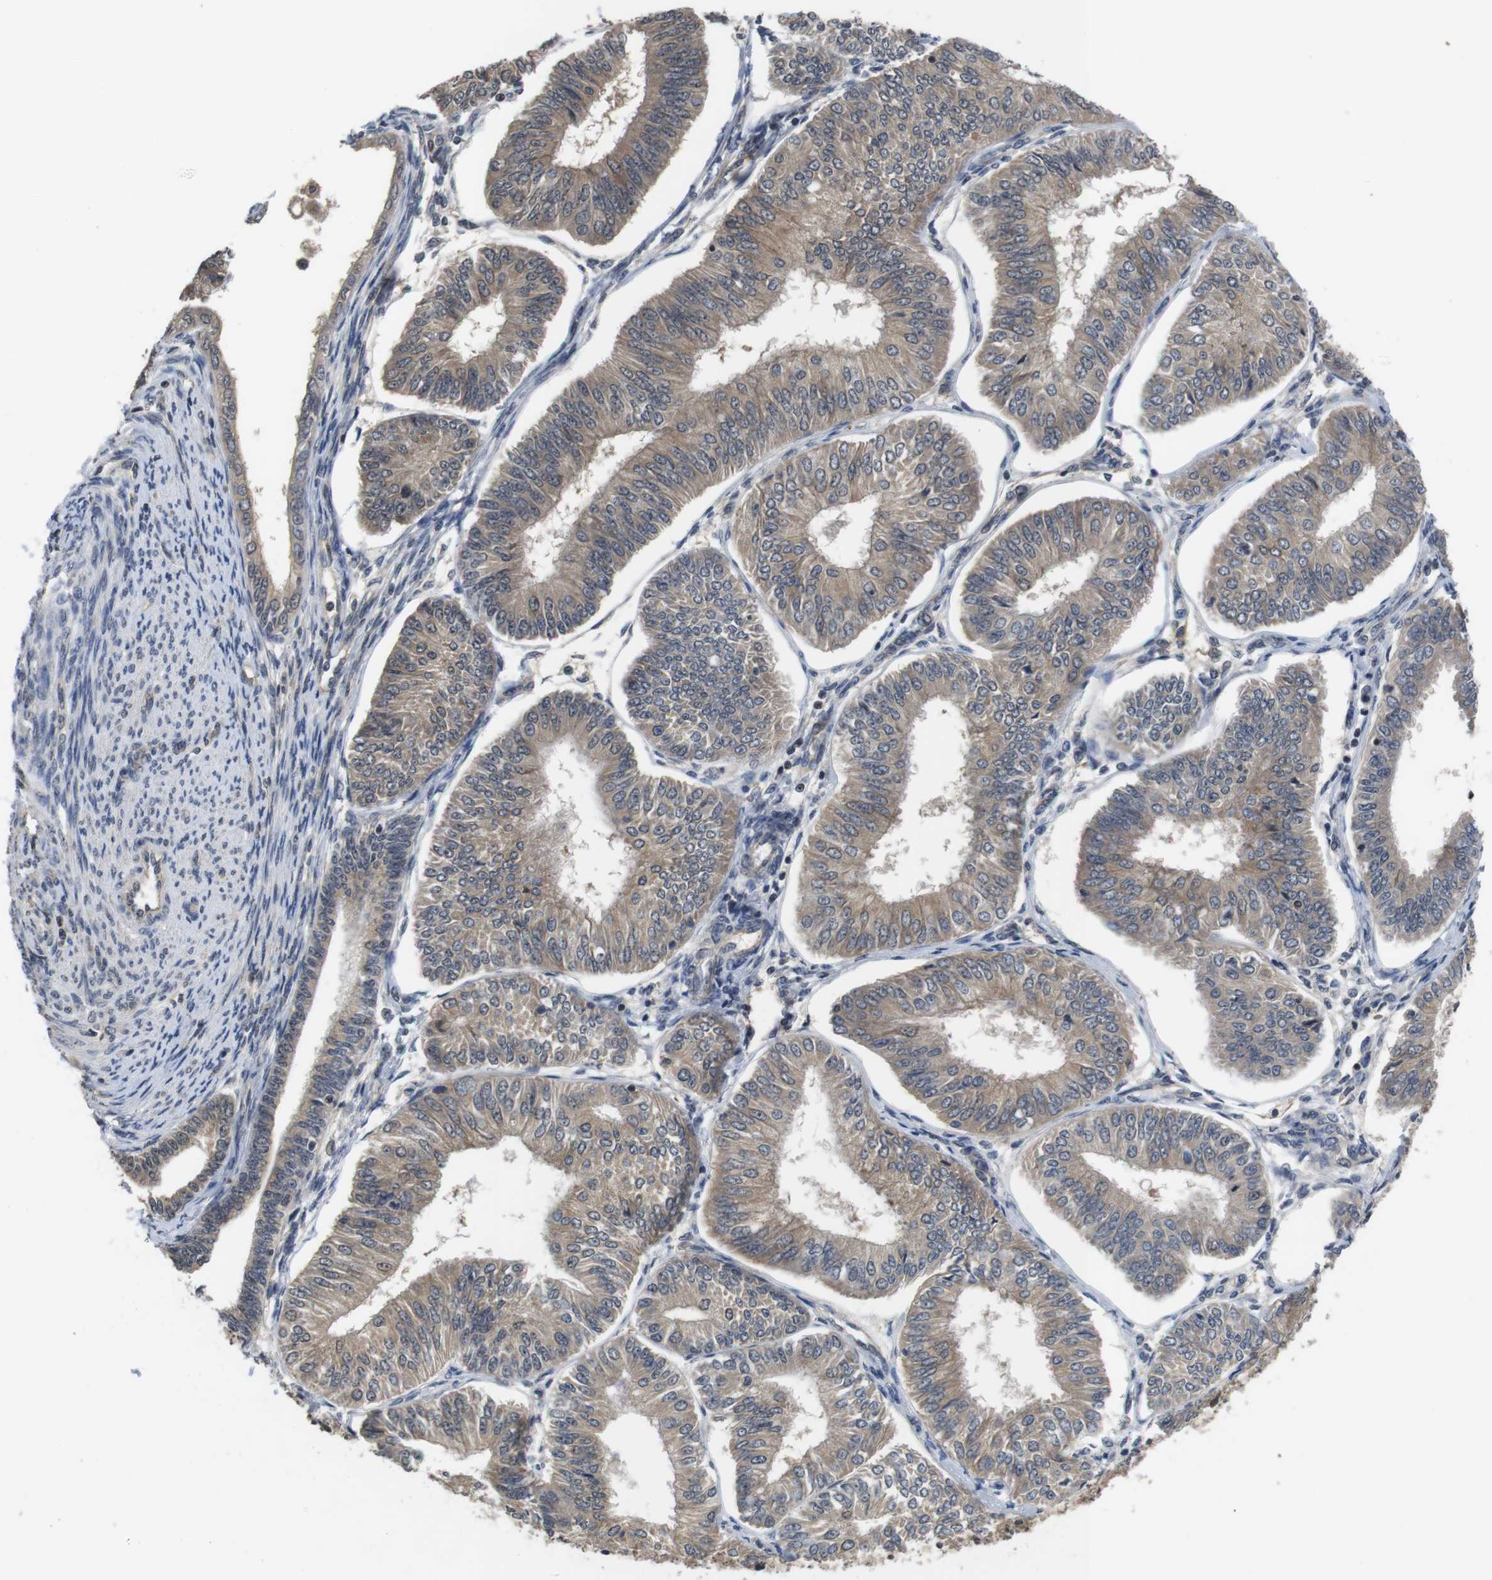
{"staining": {"intensity": "moderate", "quantity": ">75%", "location": "cytoplasmic/membranous"}, "tissue": "endometrial cancer", "cell_type": "Tumor cells", "image_type": "cancer", "snomed": [{"axis": "morphology", "description": "Adenocarcinoma, NOS"}, {"axis": "topography", "description": "Endometrium"}], "caption": "Endometrial adenocarcinoma was stained to show a protein in brown. There is medium levels of moderate cytoplasmic/membranous positivity in approximately >75% of tumor cells.", "gene": "FADD", "patient": {"sex": "female", "age": 58}}